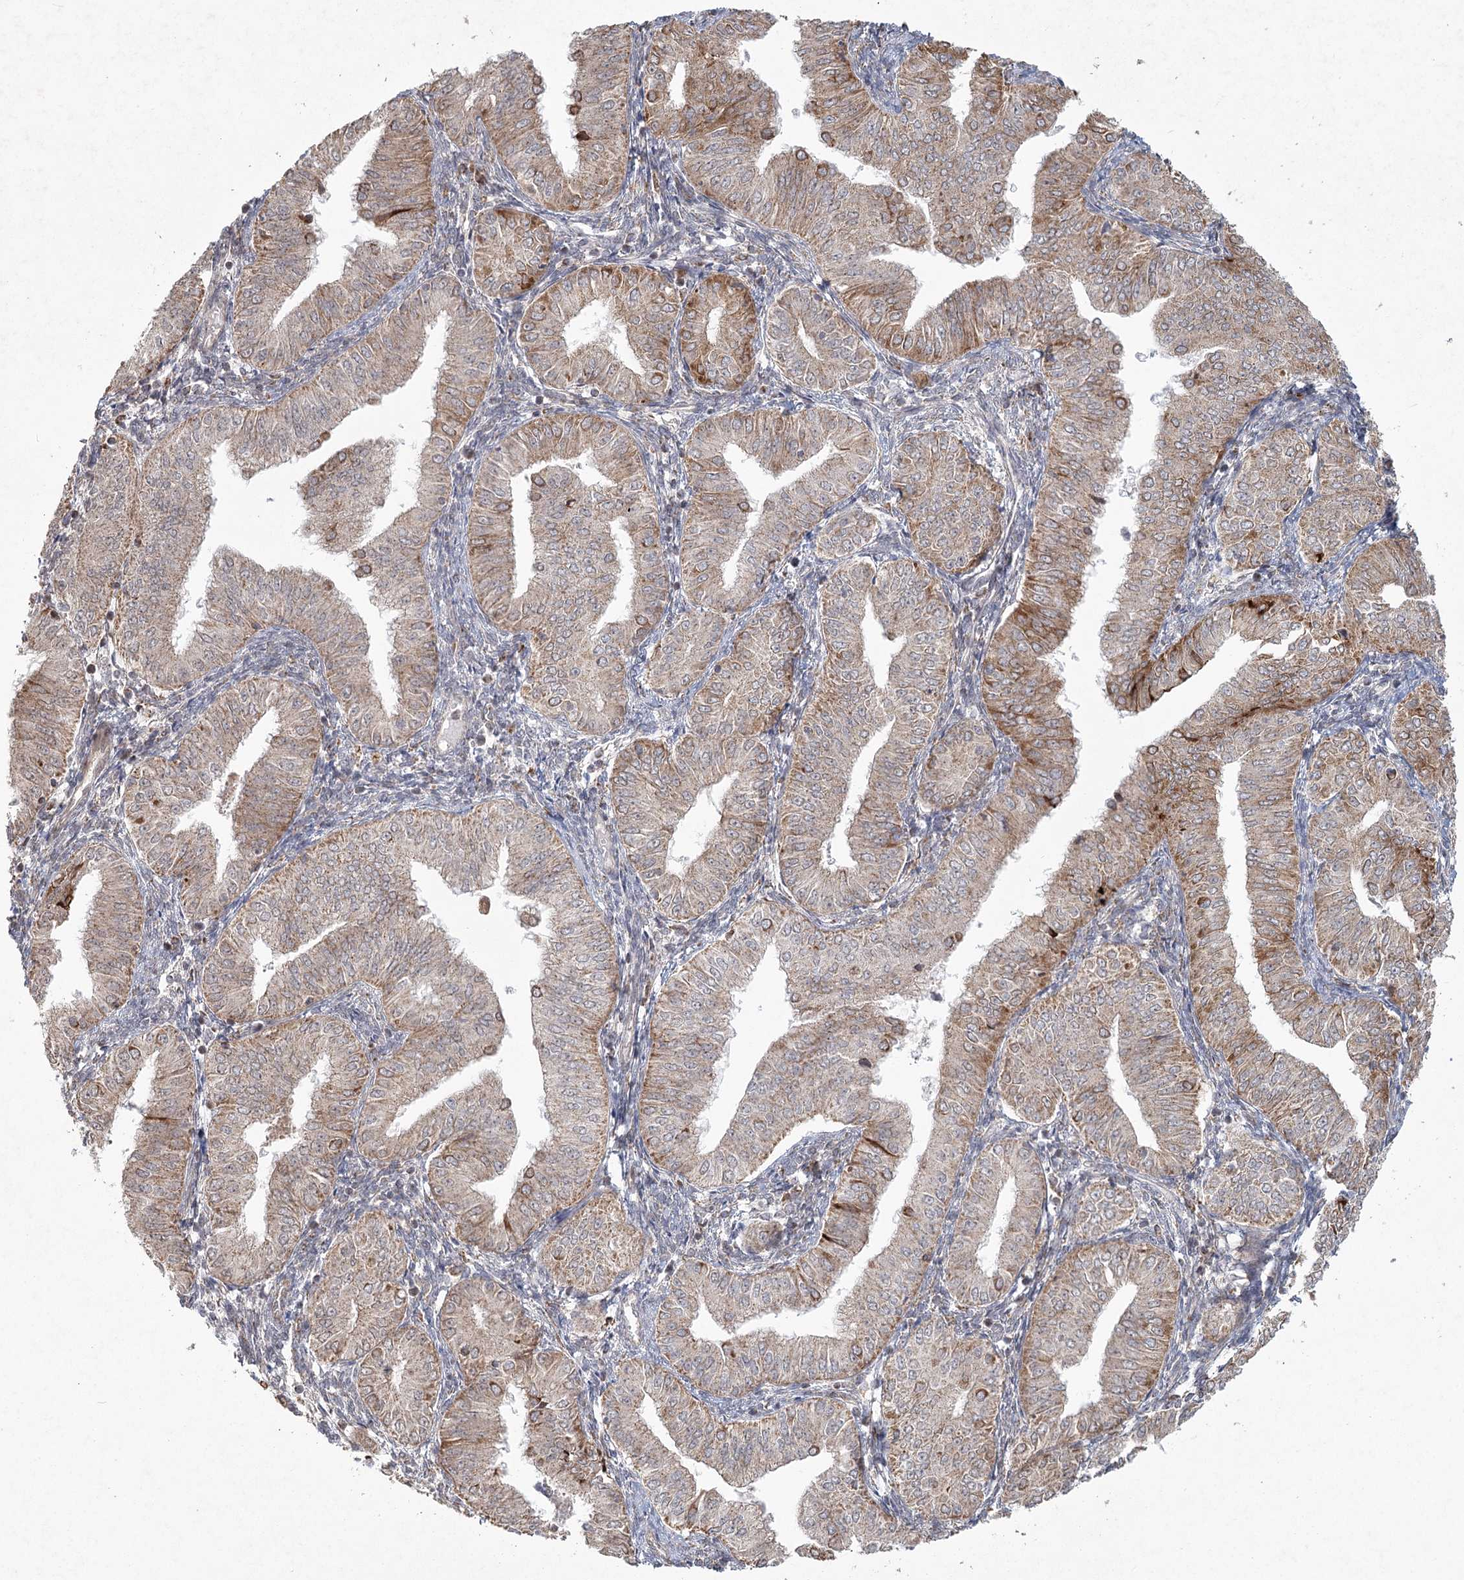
{"staining": {"intensity": "moderate", "quantity": "25%-75%", "location": "cytoplasmic/membranous"}, "tissue": "endometrial cancer", "cell_type": "Tumor cells", "image_type": "cancer", "snomed": [{"axis": "morphology", "description": "Normal tissue, NOS"}, {"axis": "morphology", "description": "Adenocarcinoma, NOS"}, {"axis": "topography", "description": "Endometrium"}], "caption": "An IHC image of neoplastic tissue is shown. Protein staining in brown shows moderate cytoplasmic/membranous positivity in adenocarcinoma (endometrial) within tumor cells. (brown staining indicates protein expression, while blue staining denotes nuclei).", "gene": "LACTB", "patient": {"sex": "female", "age": 53}}